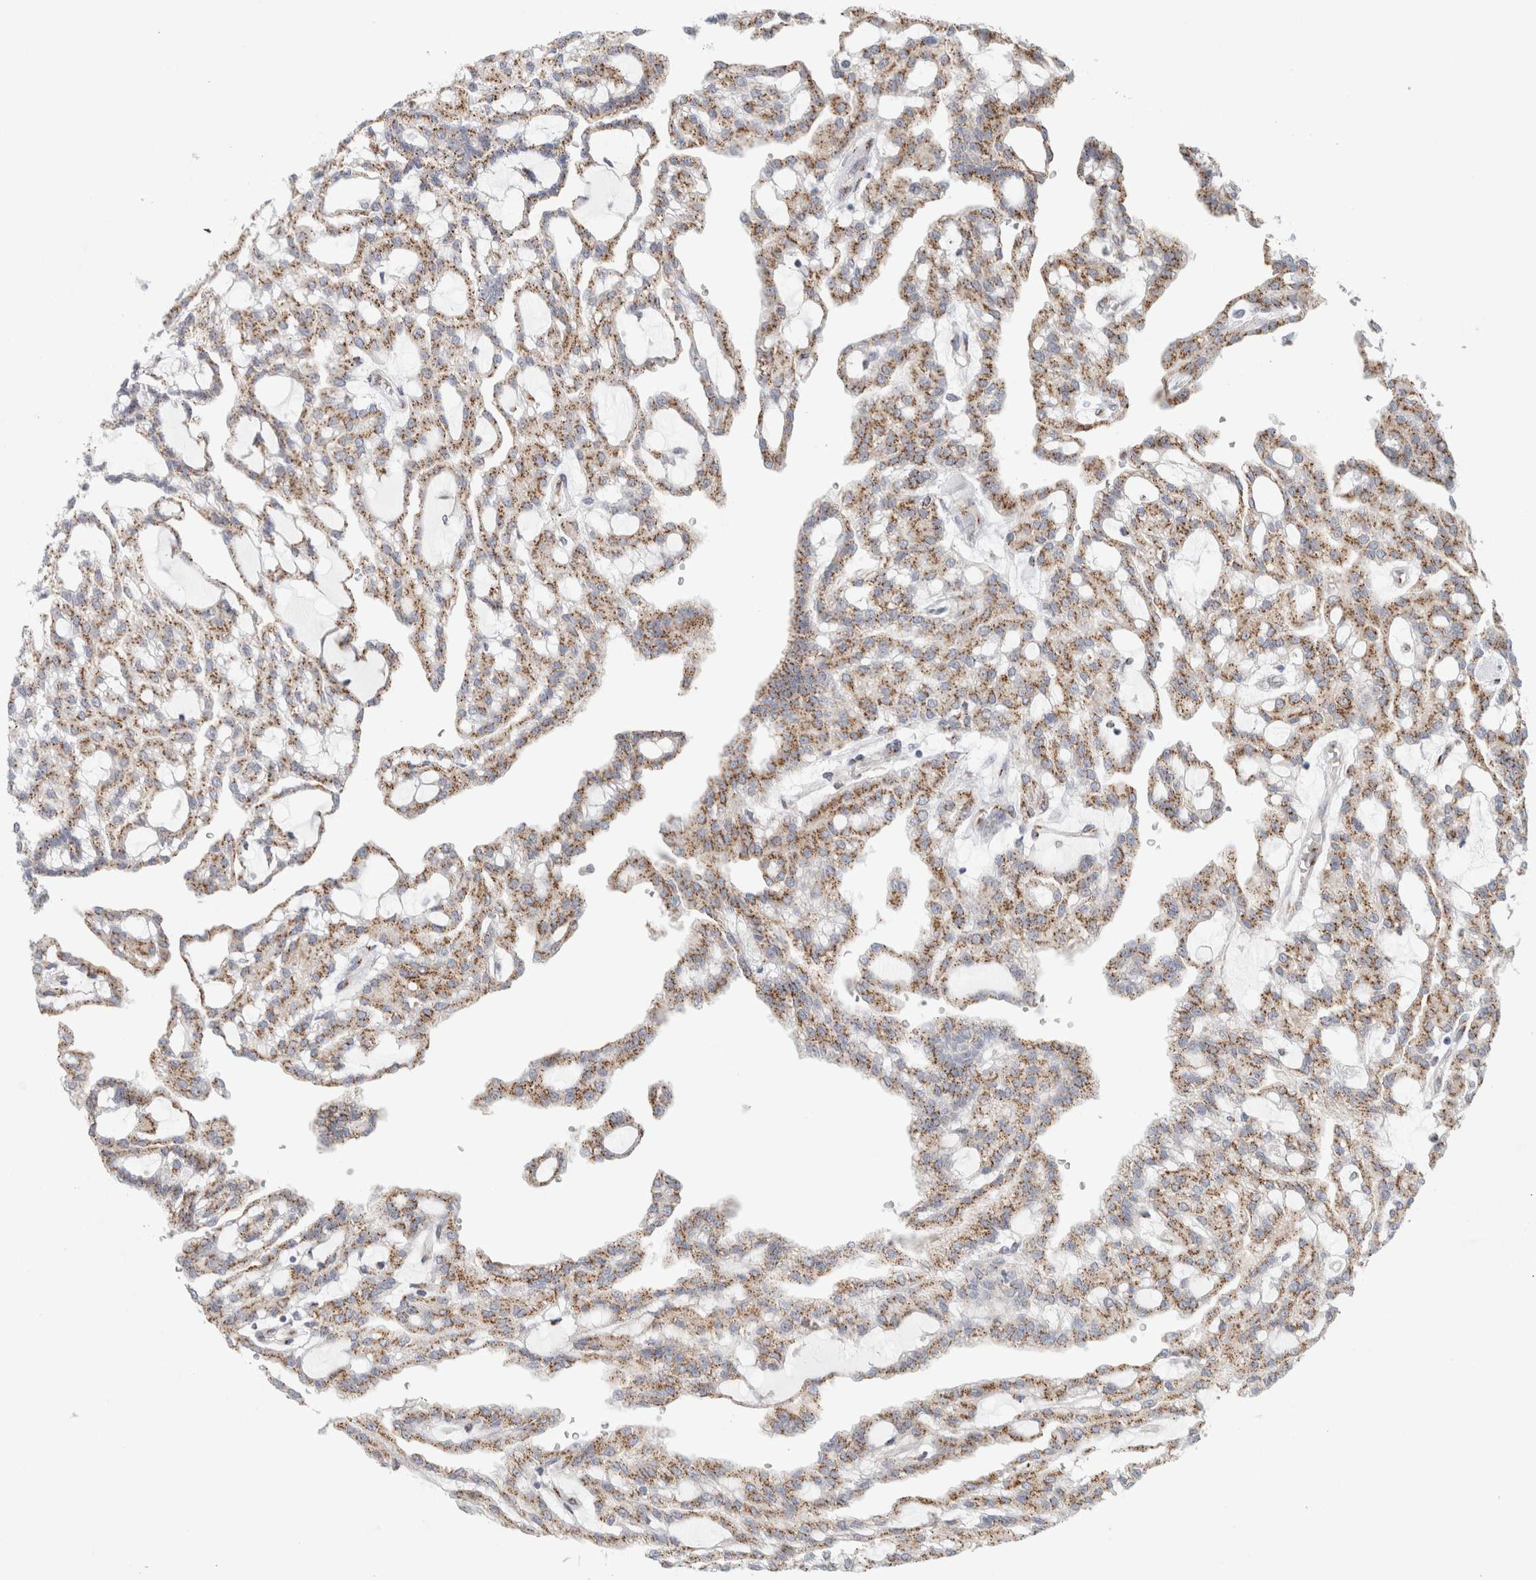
{"staining": {"intensity": "moderate", "quantity": ">75%", "location": "cytoplasmic/membranous"}, "tissue": "renal cancer", "cell_type": "Tumor cells", "image_type": "cancer", "snomed": [{"axis": "morphology", "description": "Adenocarcinoma, NOS"}, {"axis": "topography", "description": "Kidney"}], "caption": "Immunohistochemistry (IHC) of adenocarcinoma (renal) shows medium levels of moderate cytoplasmic/membranous staining in about >75% of tumor cells. (Stains: DAB (3,3'-diaminobenzidine) in brown, nuclei in blue, Microscopy: brightfield microscopy at high magnification).", "gene": "MCFD2", "patient": {"sex": "male", "age": 63}}